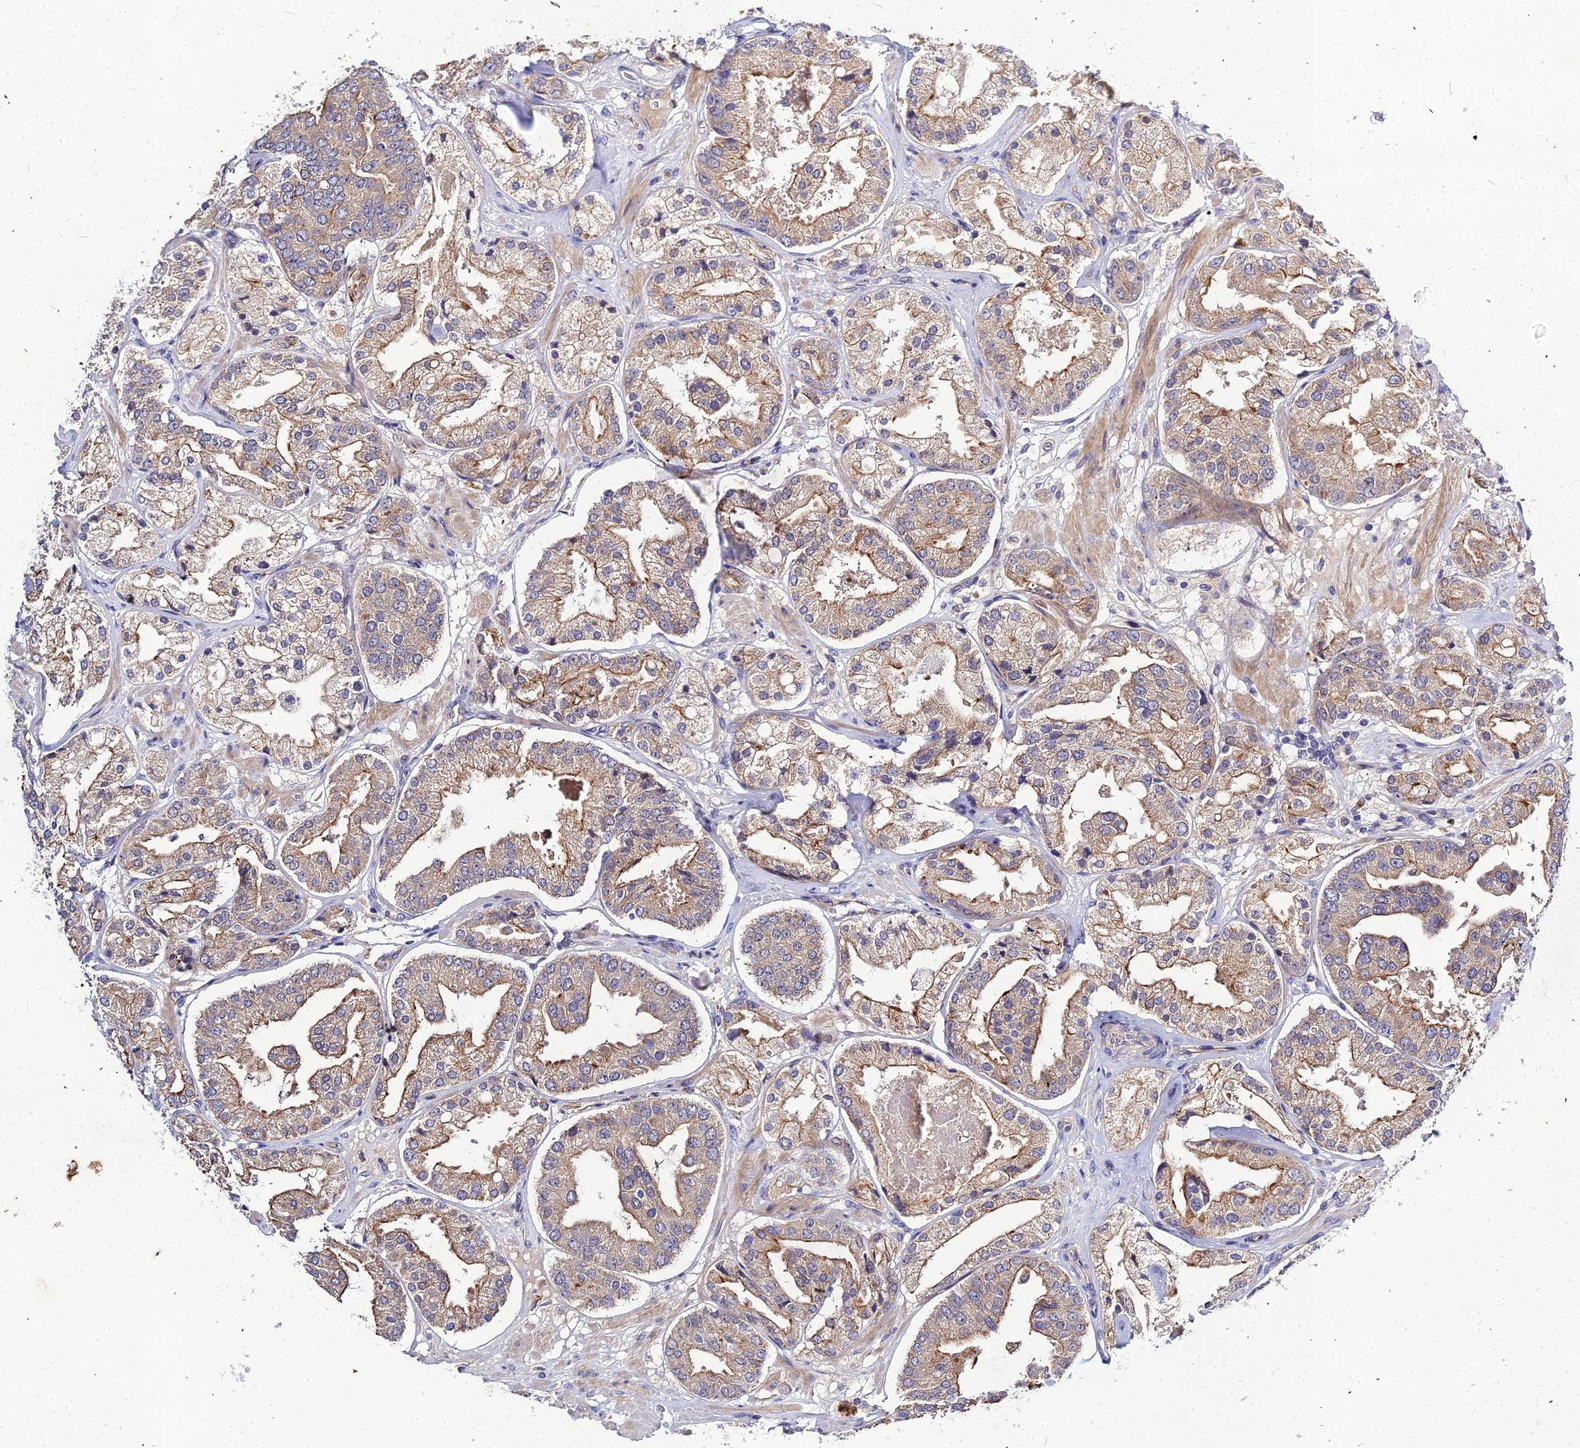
{"staining": {"intensity": "moderate", "quantity": ">75%", "location": "cytoplasmic/membranous"}, "tissue": "prostate cancer", "cell_type": "Tumor cells", "image_type": "cancer", "snomed": [{"axis": "morphology", "description": "Adenocarcinoma, High grade"}, {"axis": "topography", "description": "Prostate"}], "caption": "Human adenocarcinoma (high-grade) (prostate) stained with a brown dye shows moderate cytoplasmic/membranous positive positivity in approximately >75% of tumor cells.", "gene": "DMRTA1", "patient": {"sex": "male", "age": 63}}